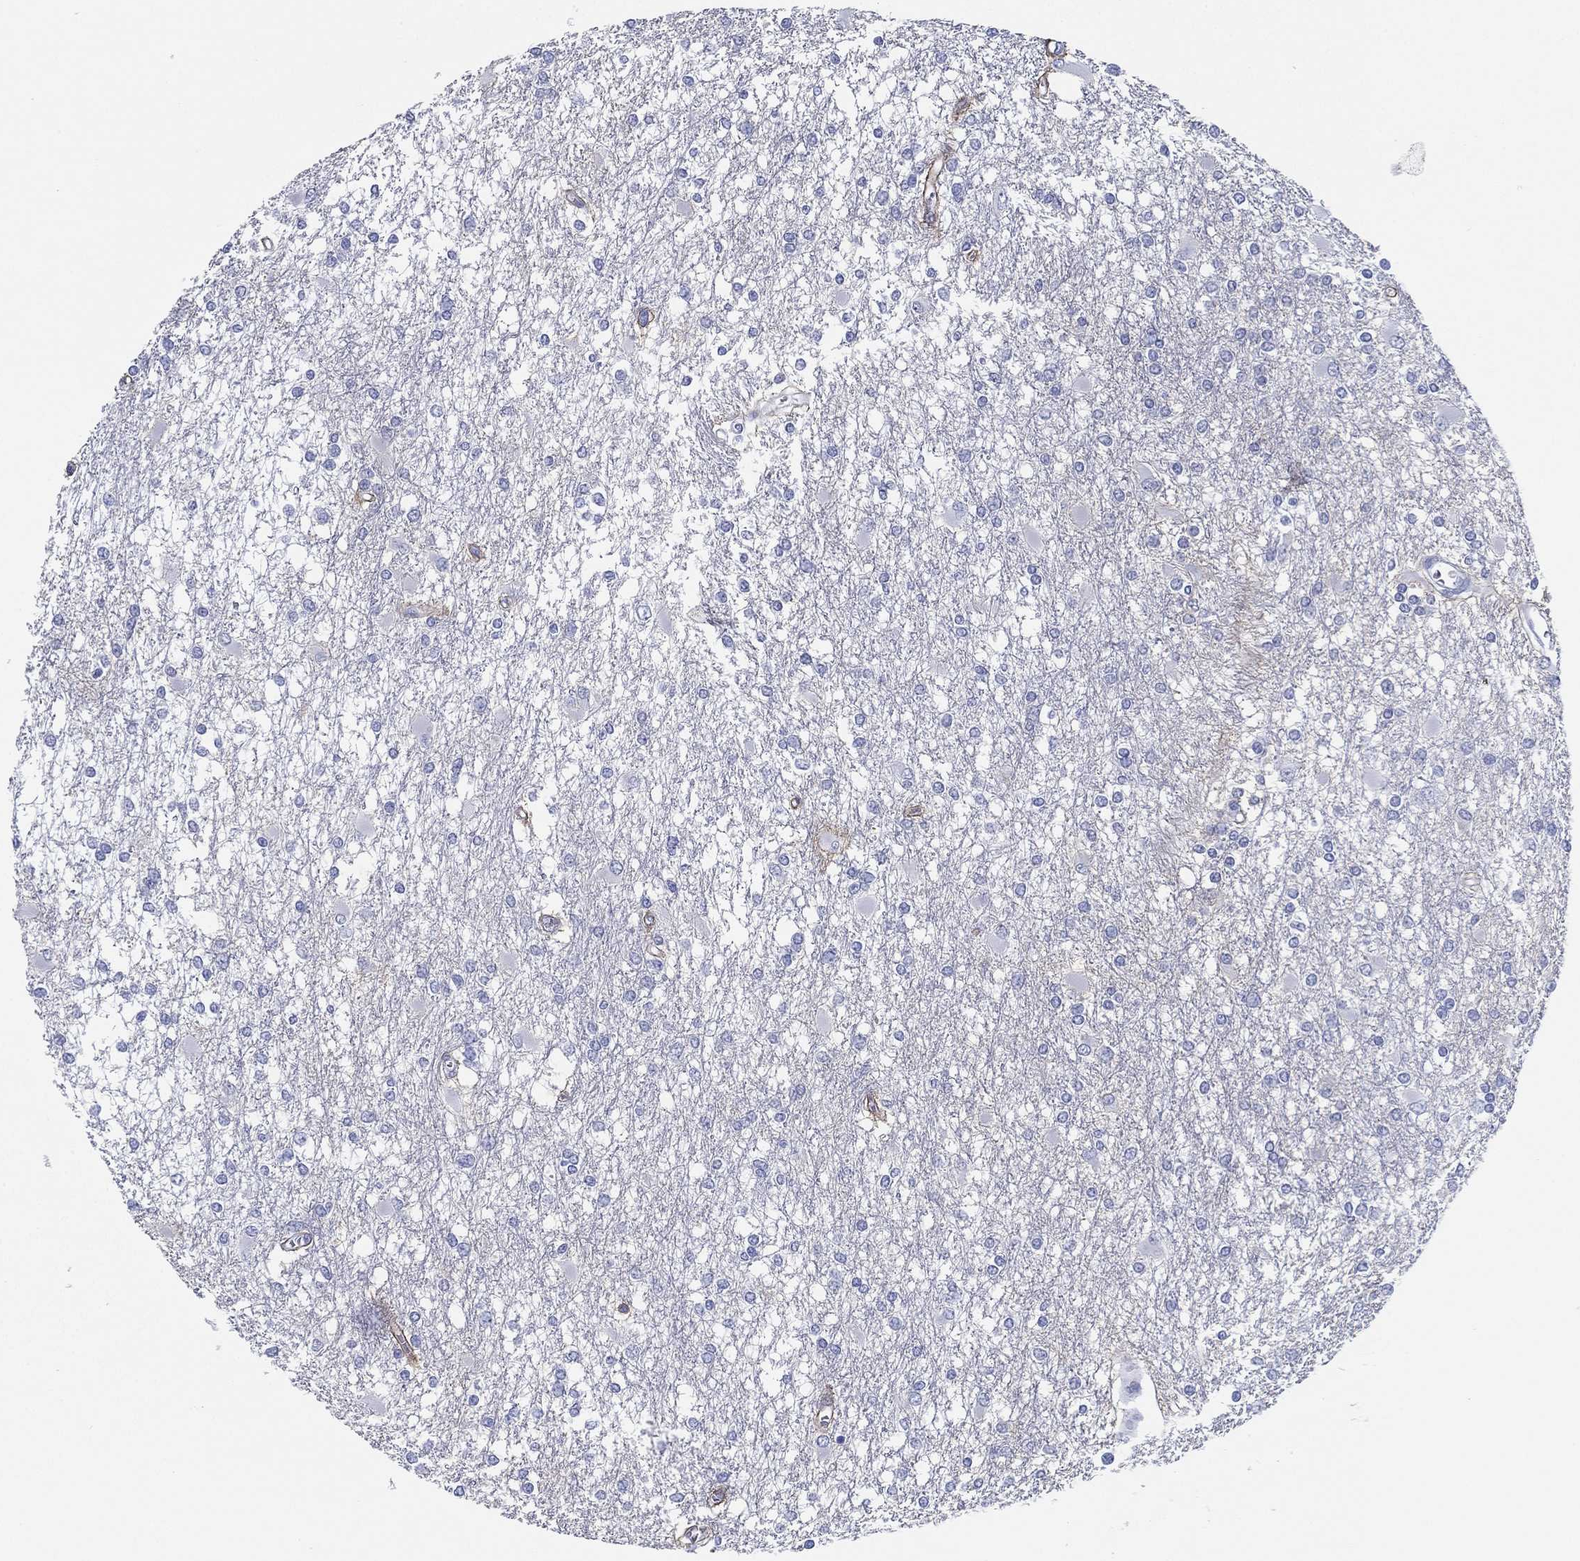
{"staining": {"intensity": "negative", "quantity": "none", "location": "none"}, "tissue": "glioma", "cell_type": "Tumor cells", "image_type": "cancer", "snomed": [{"axis": "morphology", "description": "Glioma, malignant, High grade"}, {"axis": "topography", "description": "Cerebral cortex"}], "caption": "Tumor cells are negative for brown protein staining in glioma. (Brightfield microscopy of DAB (3,3'-diaminobenzidine) IHC at high magnification).", "gene": "TMEM252", "patient": {"sex": "male", "age": 79}}